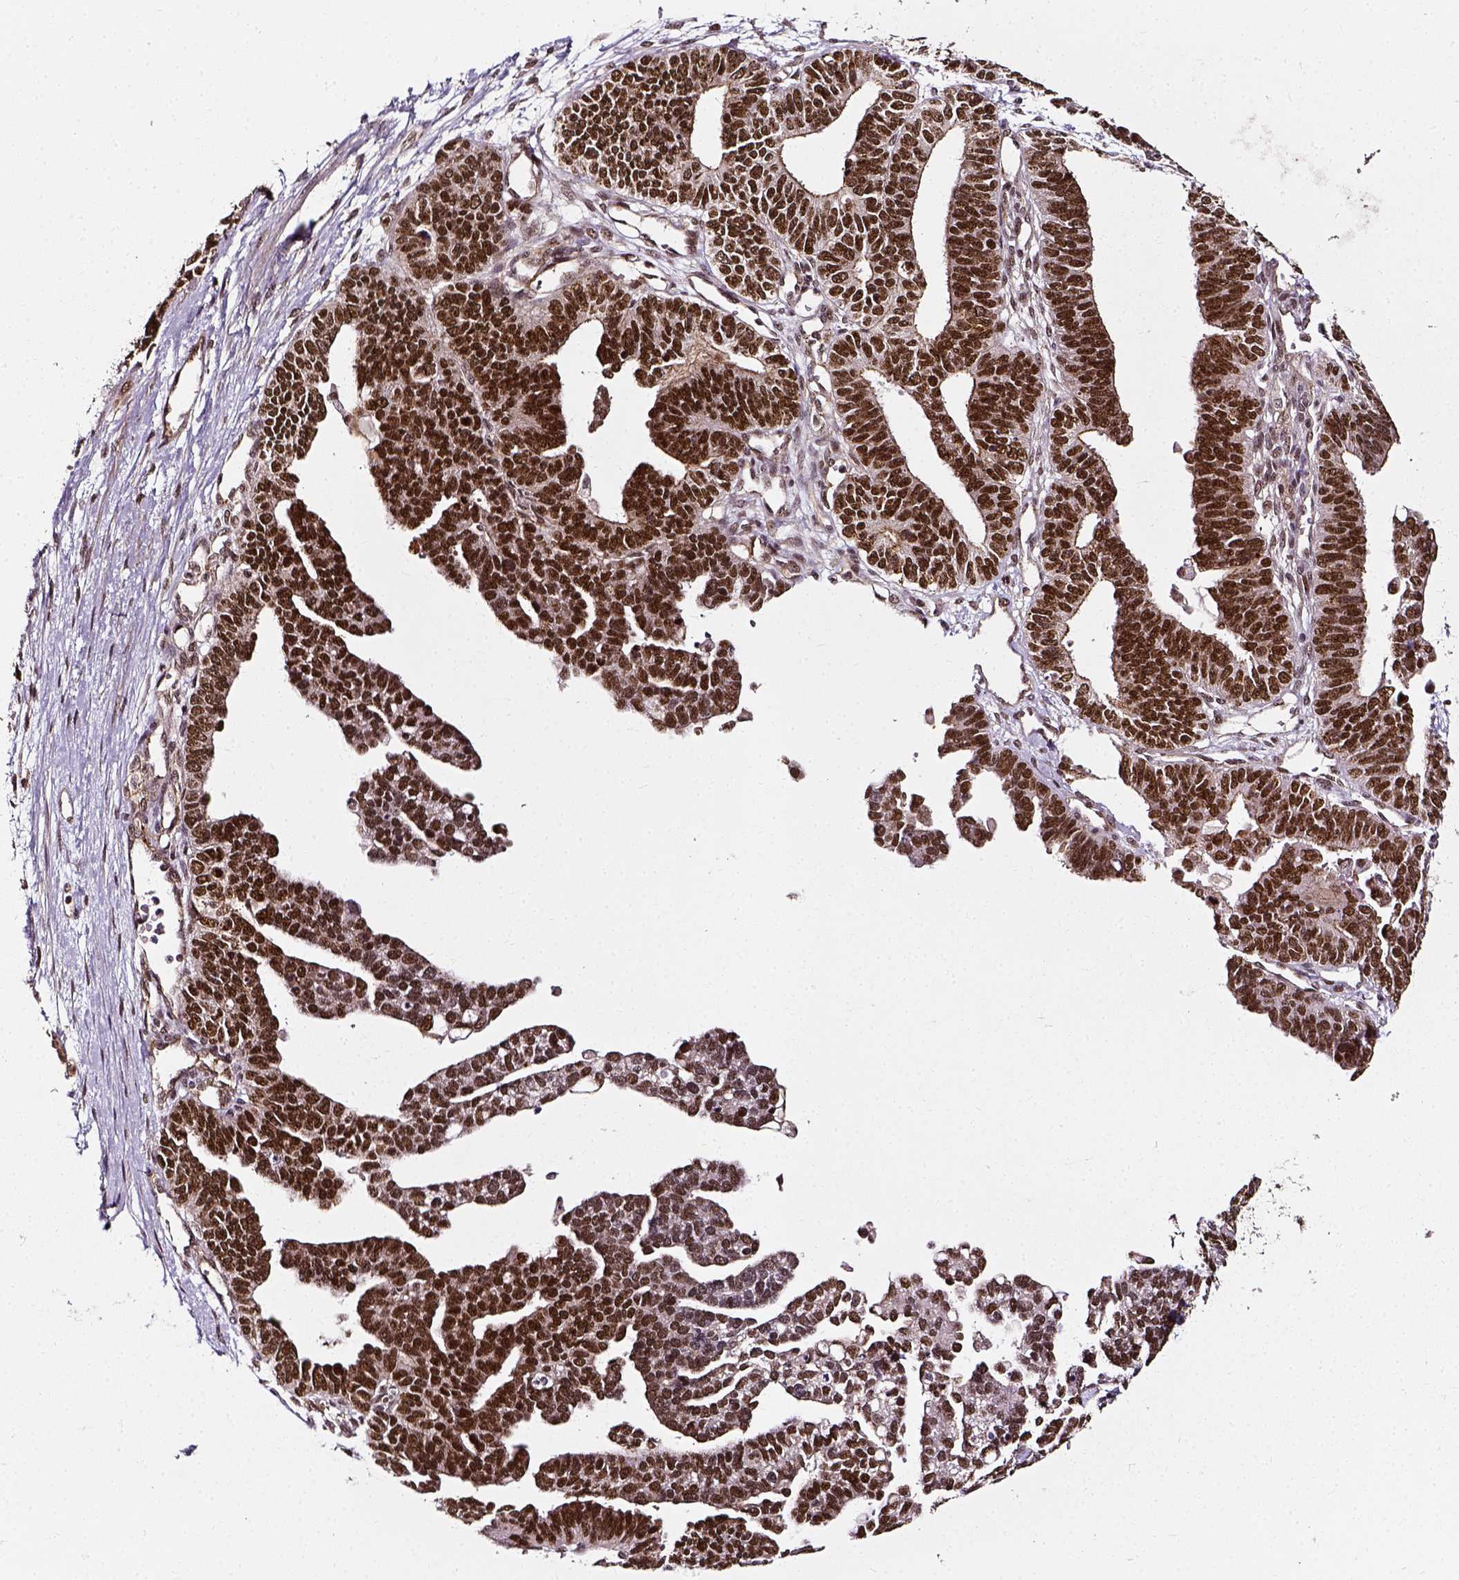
{"staining": {"intensity": "strong", "quantity": ">75%", "location": "nuclear"}, "tissue": "ovarian cancer", "cell_type": "Tumor cells", "image_type": "cancer", "snomed": [{"axis": "morphology", "description": "Cystadenocarcinoma, serous, NOS"}, {"axis": "topography", "description": "Ovary"}], "caption": "Immunohistochemical staining of human ovarian cancer (serous cystadenocarcinoma) demonstrates strong nuclear protein positivity in approximately >75% of tumor cells.", "gene": "NACC1", "patient": {"sex": "female", "age": 51}}